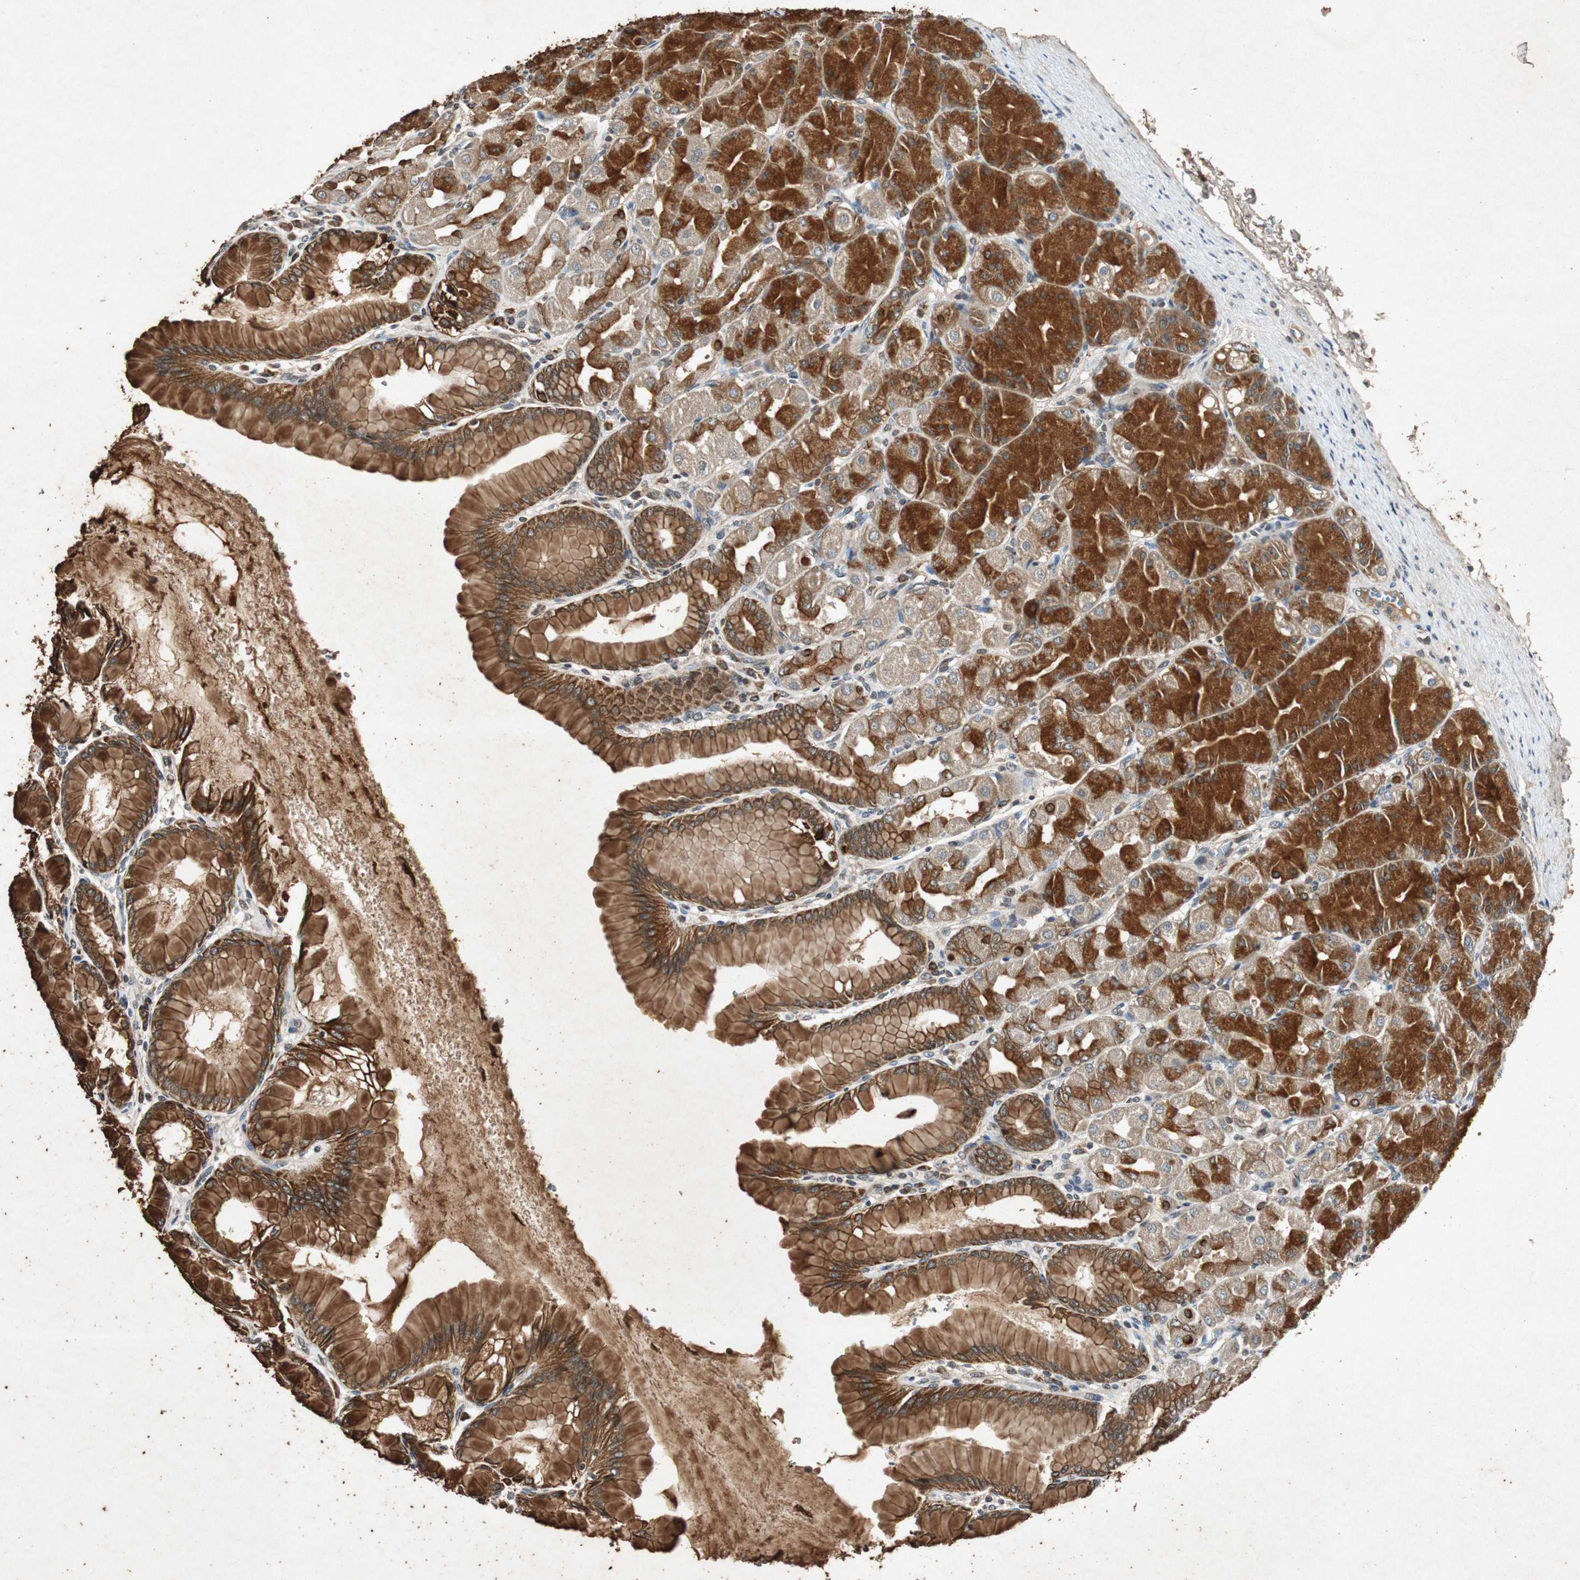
{"staining": {"intensity": "strong", "quantity": ">75%", "location": "cytoplasmic/membranous"}, "tissue": "stomach", "cell_type": "Glandular cells", "image_type": "normal", "snomed": [{"axis": "morphology", "description": "Normal tissue, NOS"}, {"axis": "topography", "description": "Stomach, upper"}], "caption": "Immunohistochemical staining of unremarkable human stomach reveals high levels of strong cytoplasmic/membranous staining in approximately >75% of glandular cells.", "gene": "SLIT2", "patient": {"sex": "female", "age": 56}}